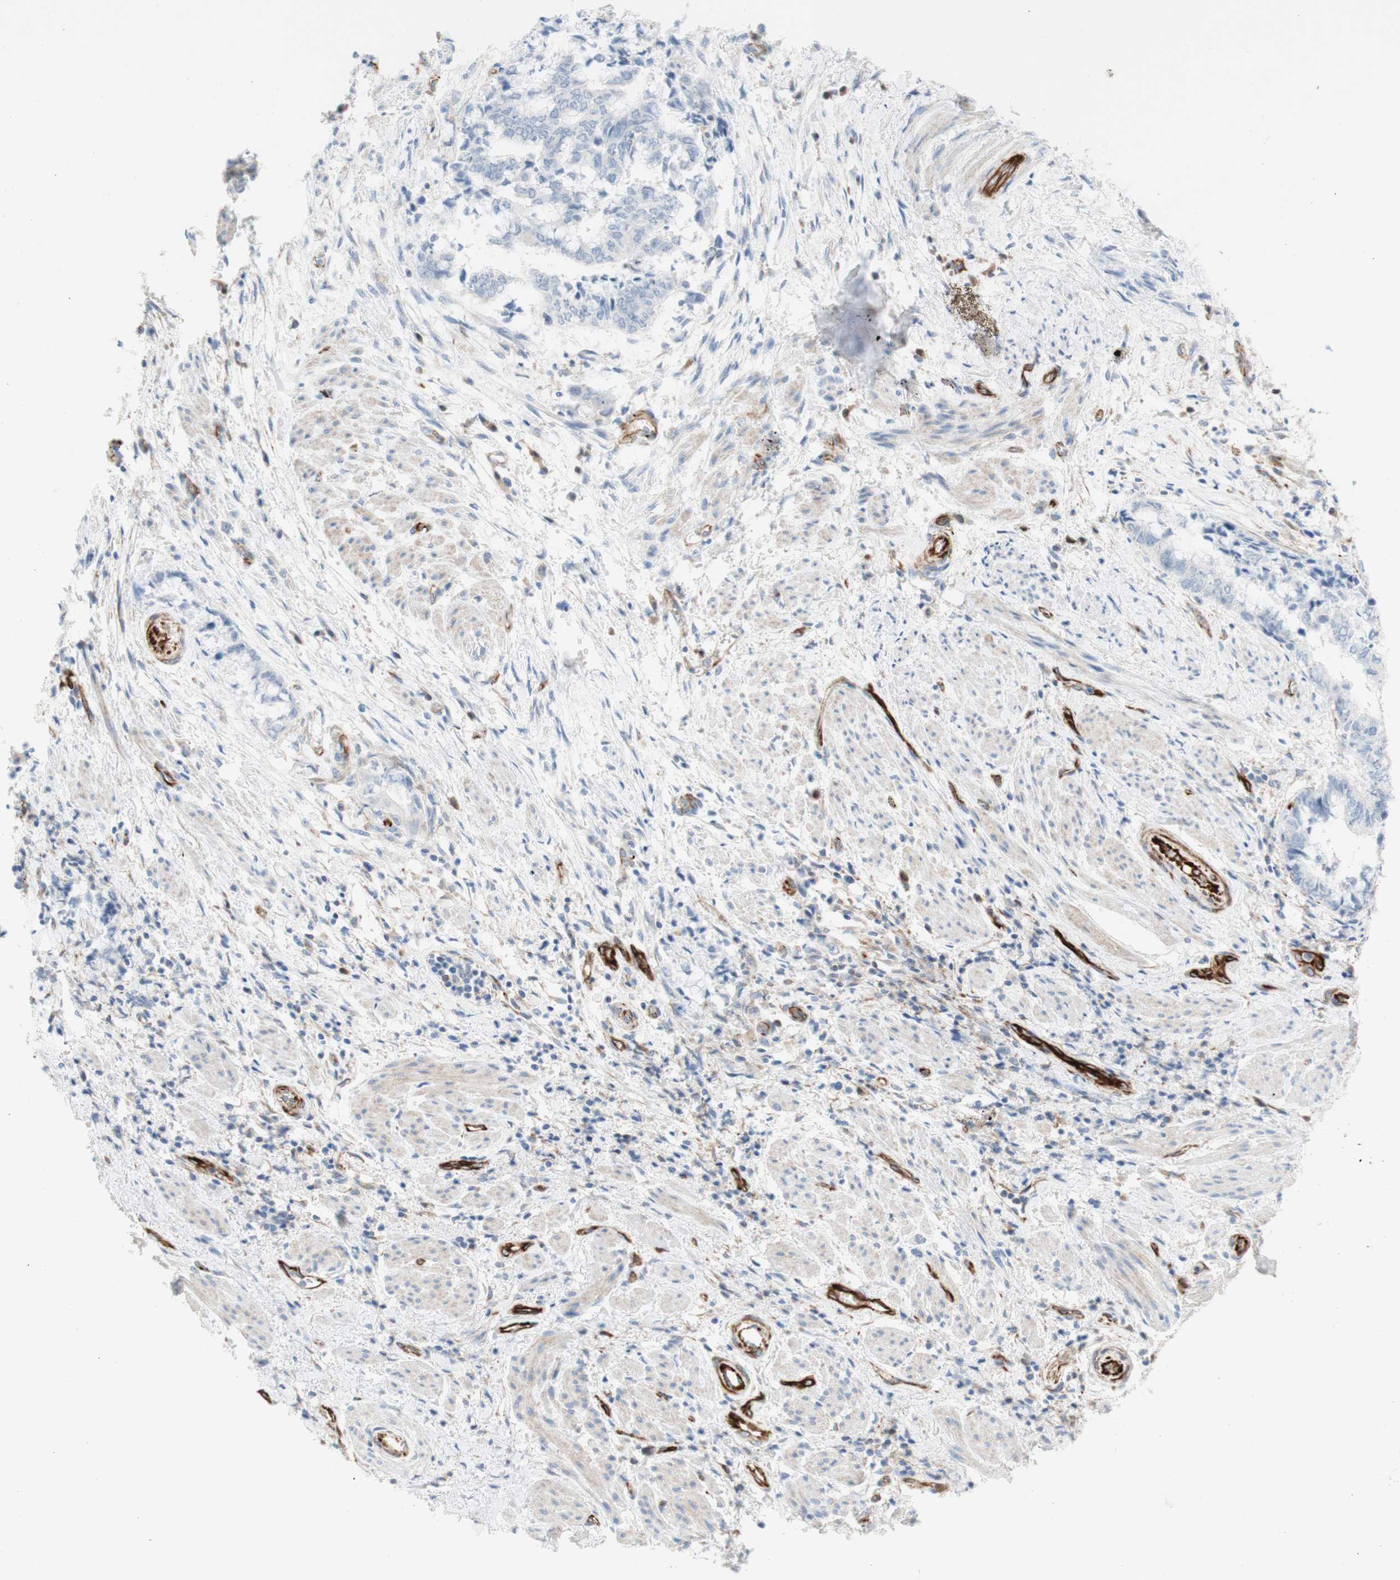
{"staining": {"intensity": "negative", "quantity": "none", "location": "none"}, "tissue": "endometrial cancer", "cell_type": "Tumor cells", "image_type": "cancer", "snomed": [{"axis": "morphology", "description": "Necrosis, NOS"}, {"axis": "morphology", "description": "Adenocarcinoma, NOS"}, {"axis": "topography", "description": "Endometrium"}], "caption": "High magnification brightfield microscopy of adenocarcinoma (endometrial) stained with DAB (brown) and counterstained with hematoxylin (blue): tumor cells show no significant positivity.", "gene": "POU2AF1", "patient": {"sex": "female", "age": 79}}